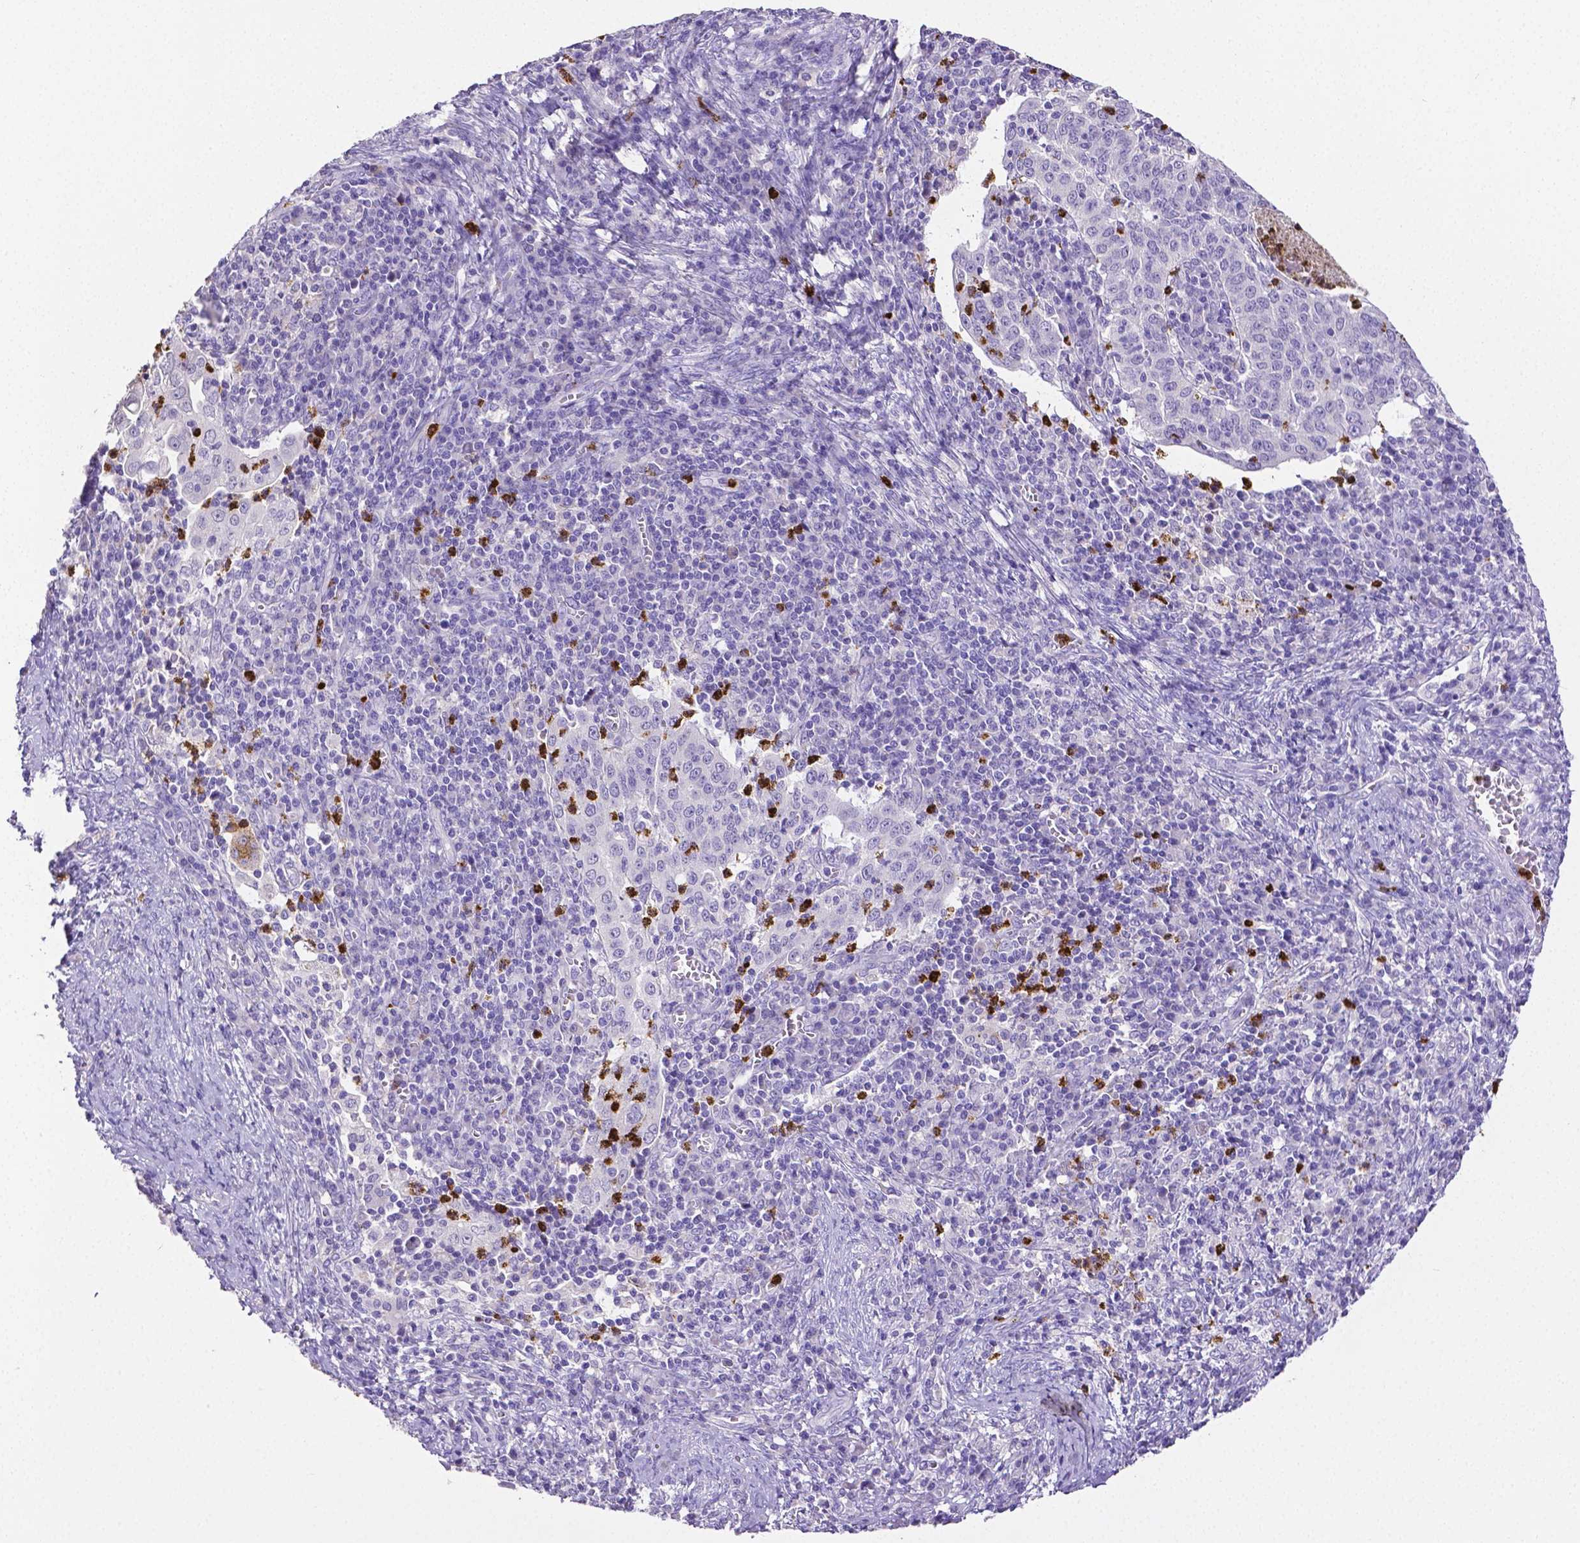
{"staining": {"intensity": "negative", "quantity": "none", "location": "none"}, "tissue": "cervical cancer", "cell_type": "Tumor cells", "image_type": "cancer", "snomed": [{"axis": "morphology", "description": "Squamous cell carcinoma, NOS"}, {"axis": "topography", "description": "Cervix"}], "caption": "Histopathology image shows no significant protein expression in tumor cells of cervical cancer (squamous cell carcinoma). (Brightfield microscopy of DAB (3,3'-diaminobenzidine) immunohistochemistry (IHC) at high magnification).", "gene": "MMP9", "patient": {"sex": "female", "age": 39}}